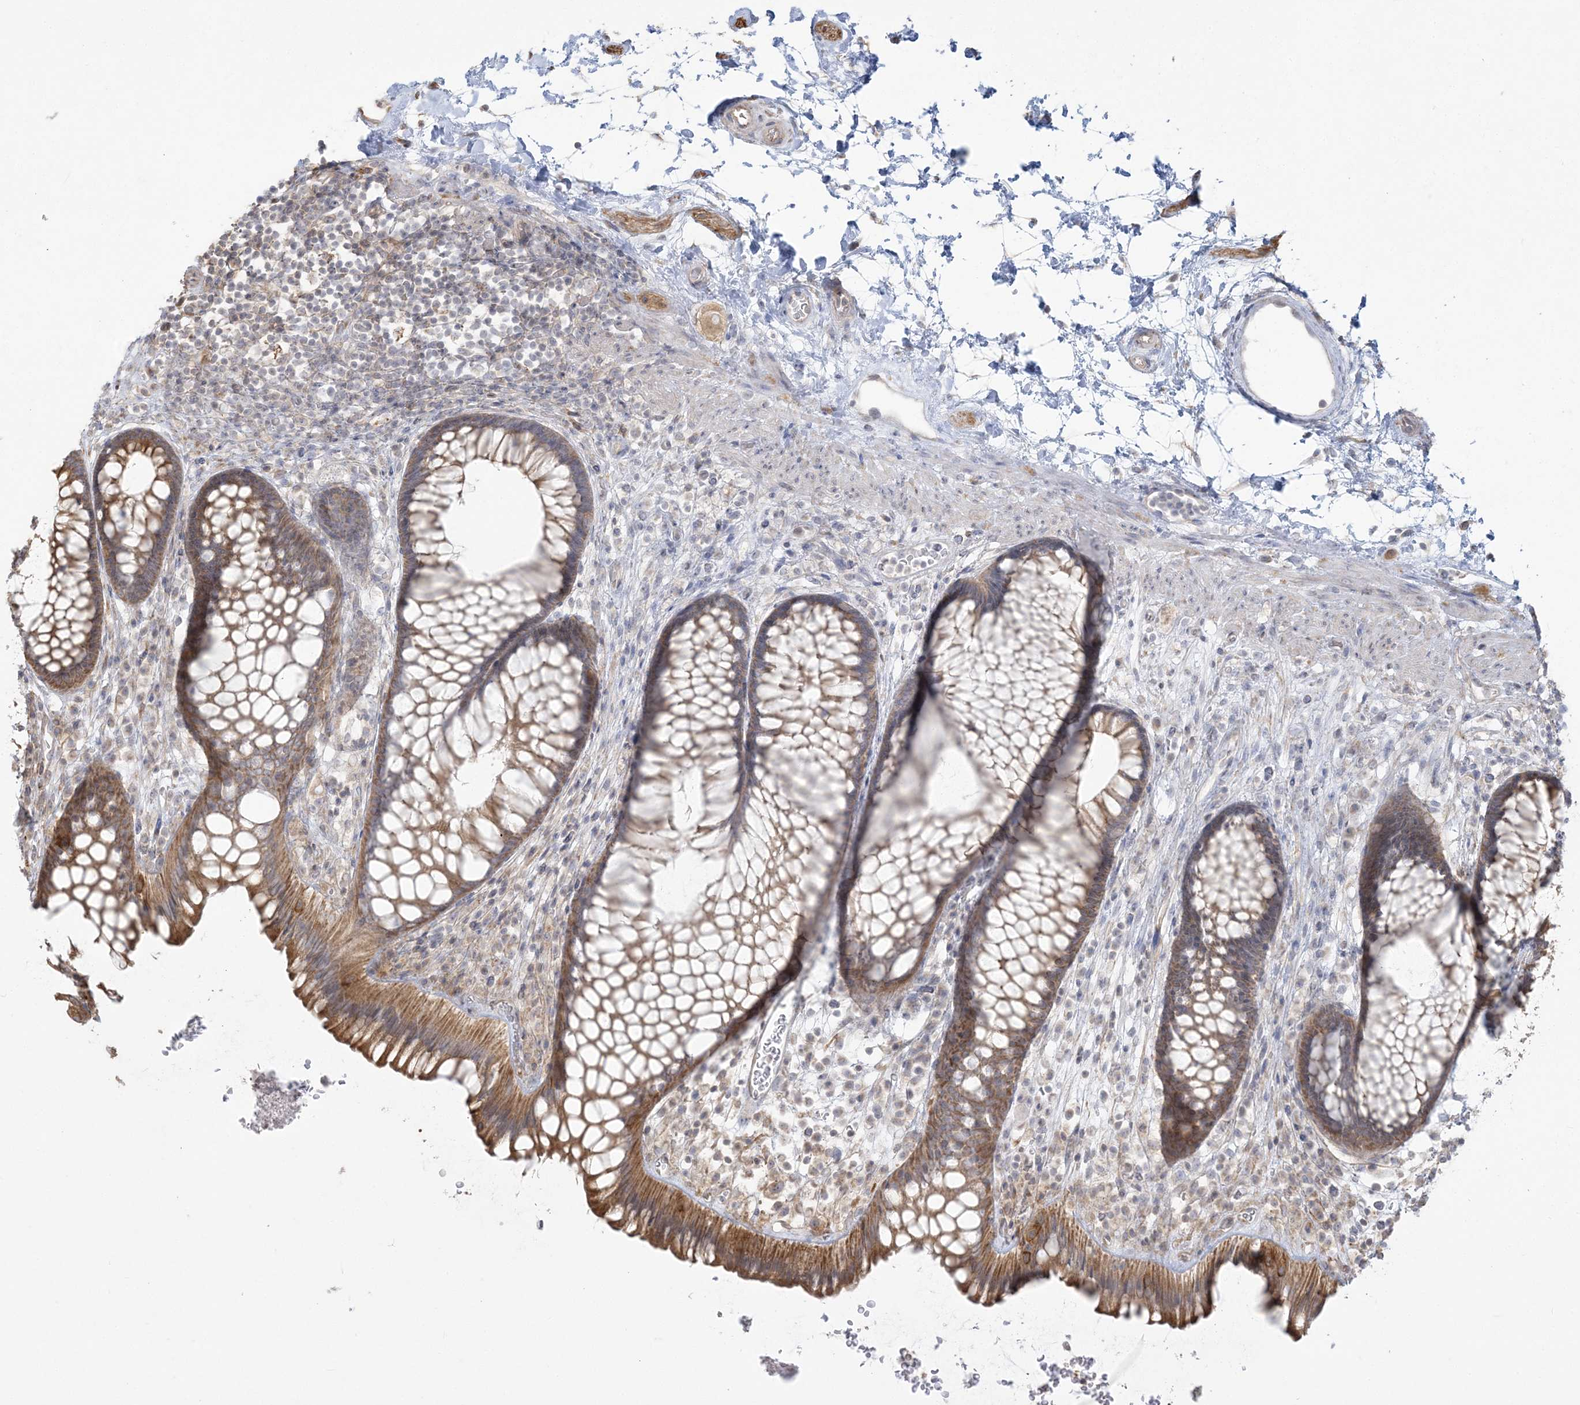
{"staining": {"intensity": "moderate", "quantity": ">75%", "location": "cytoplasmic/membranous"}, "tissue": "rectum", "cell_type": "Glandular cells", "image_type": "normal", "snomed": [{"axis": "morphology", "description": "Normal tissue, NOS"}, {"axis": "topography", "description": "Rectum"}], "caption": "Protein positivity by immunohistochemistry demonstrates moderate cytoplasmic/membranous staining in about >75% of glandular cells in normal rectum. Nuclei are stained in blue.", "gene": "ZC3H6", "patient": {"sex": "male", "age": 51}}